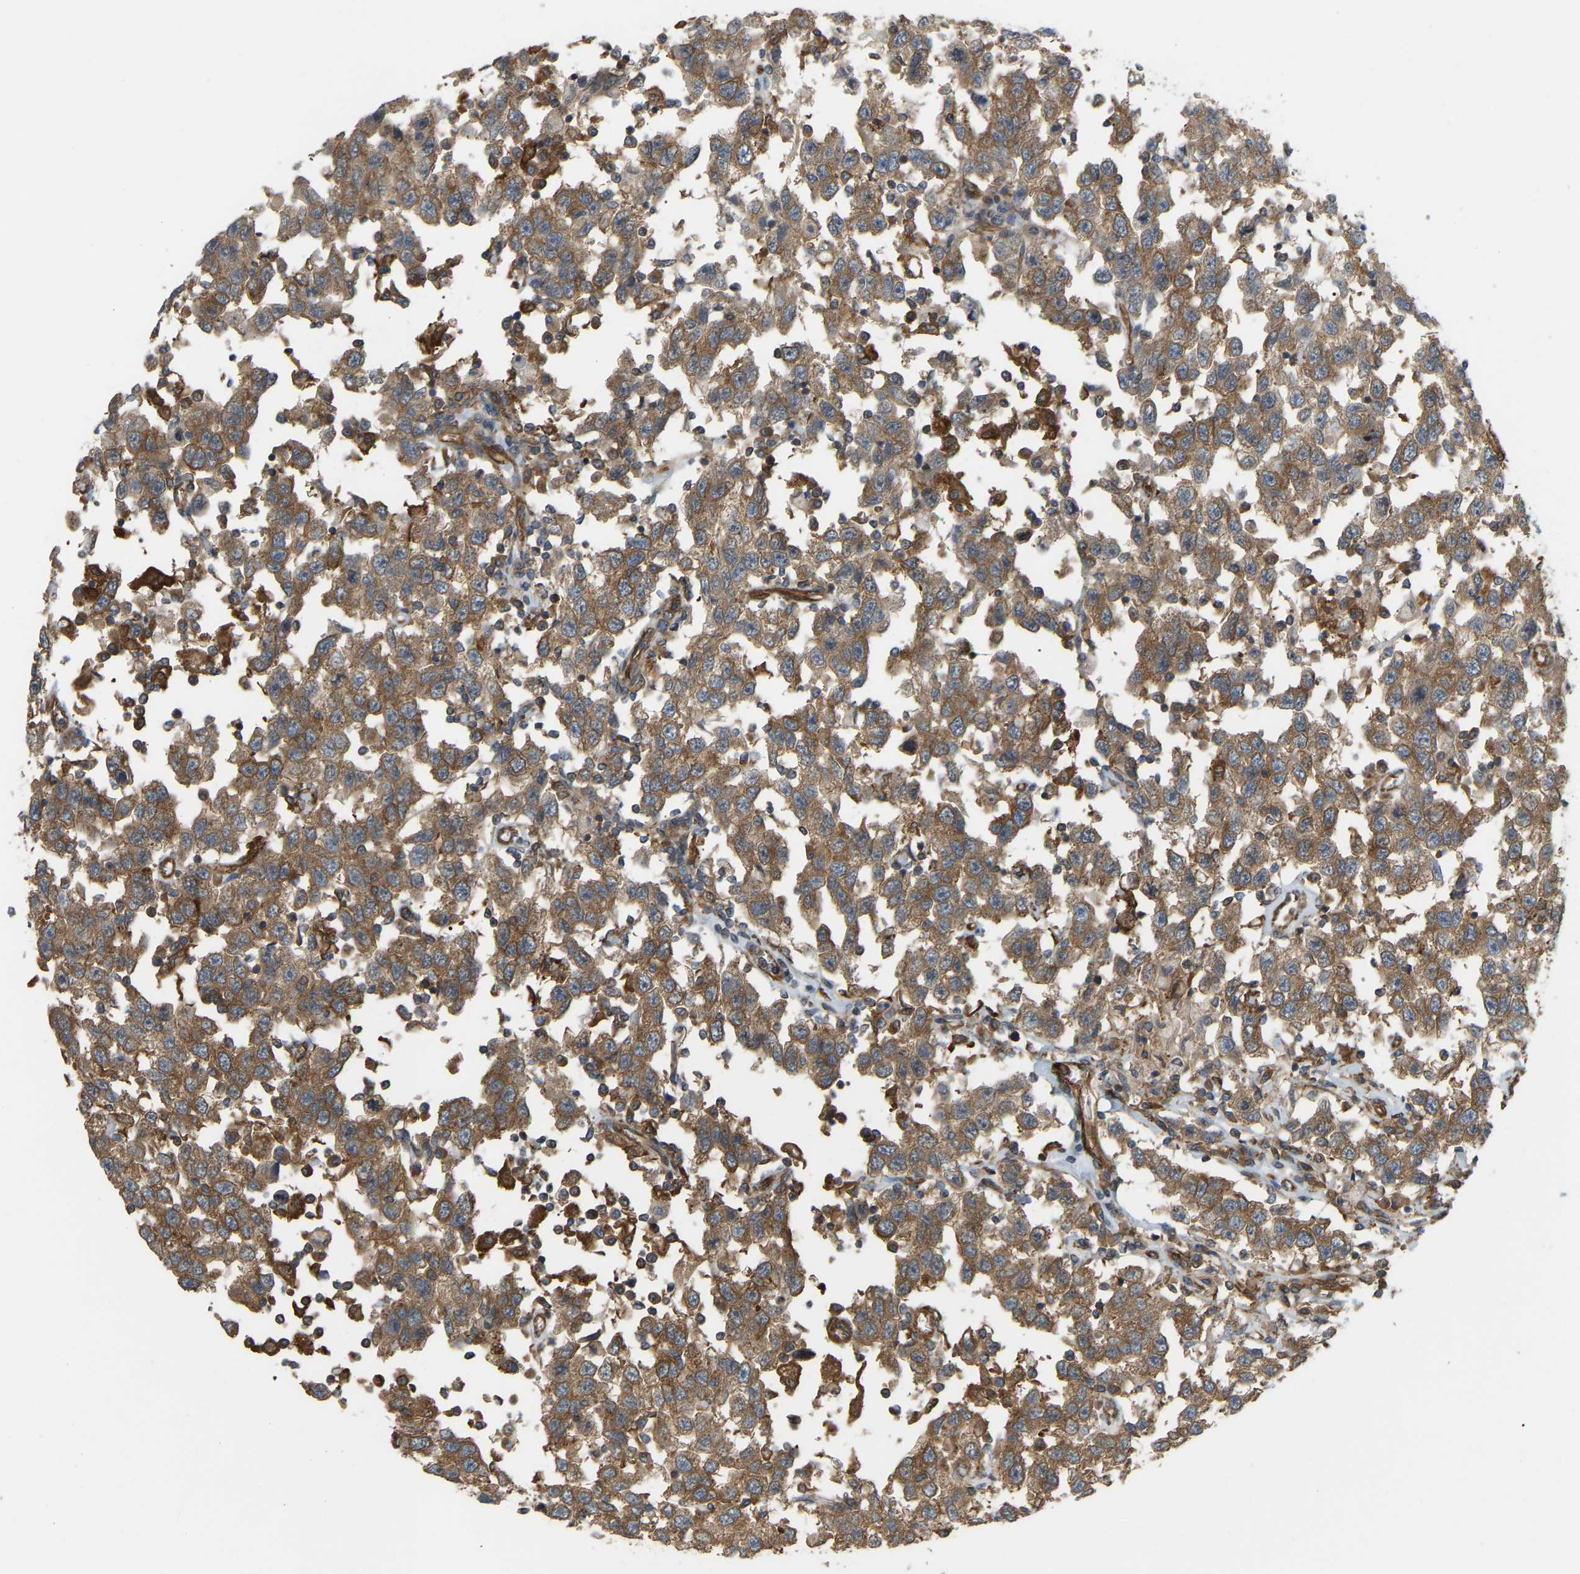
{"staining": {"intensity": "moderate", "quantity": ">75%", "location": "cytoplasmic/membranous"}, "tissue": "testis cancer", "cell_type": "Tumor cells", "image_type": "cancer", "snomed": [{"axis": "morphology", "description": "Seminoma, NOS"}, {"axis": "topography", "description": "Testis"}], "caption": "Seminoma (testis) stained with IHC shows moderate cytoplasmic/membranous staining in about >75% of tumor cells.", "gene": "PICALM", "patient": {"sex": "male", "age": 41}}